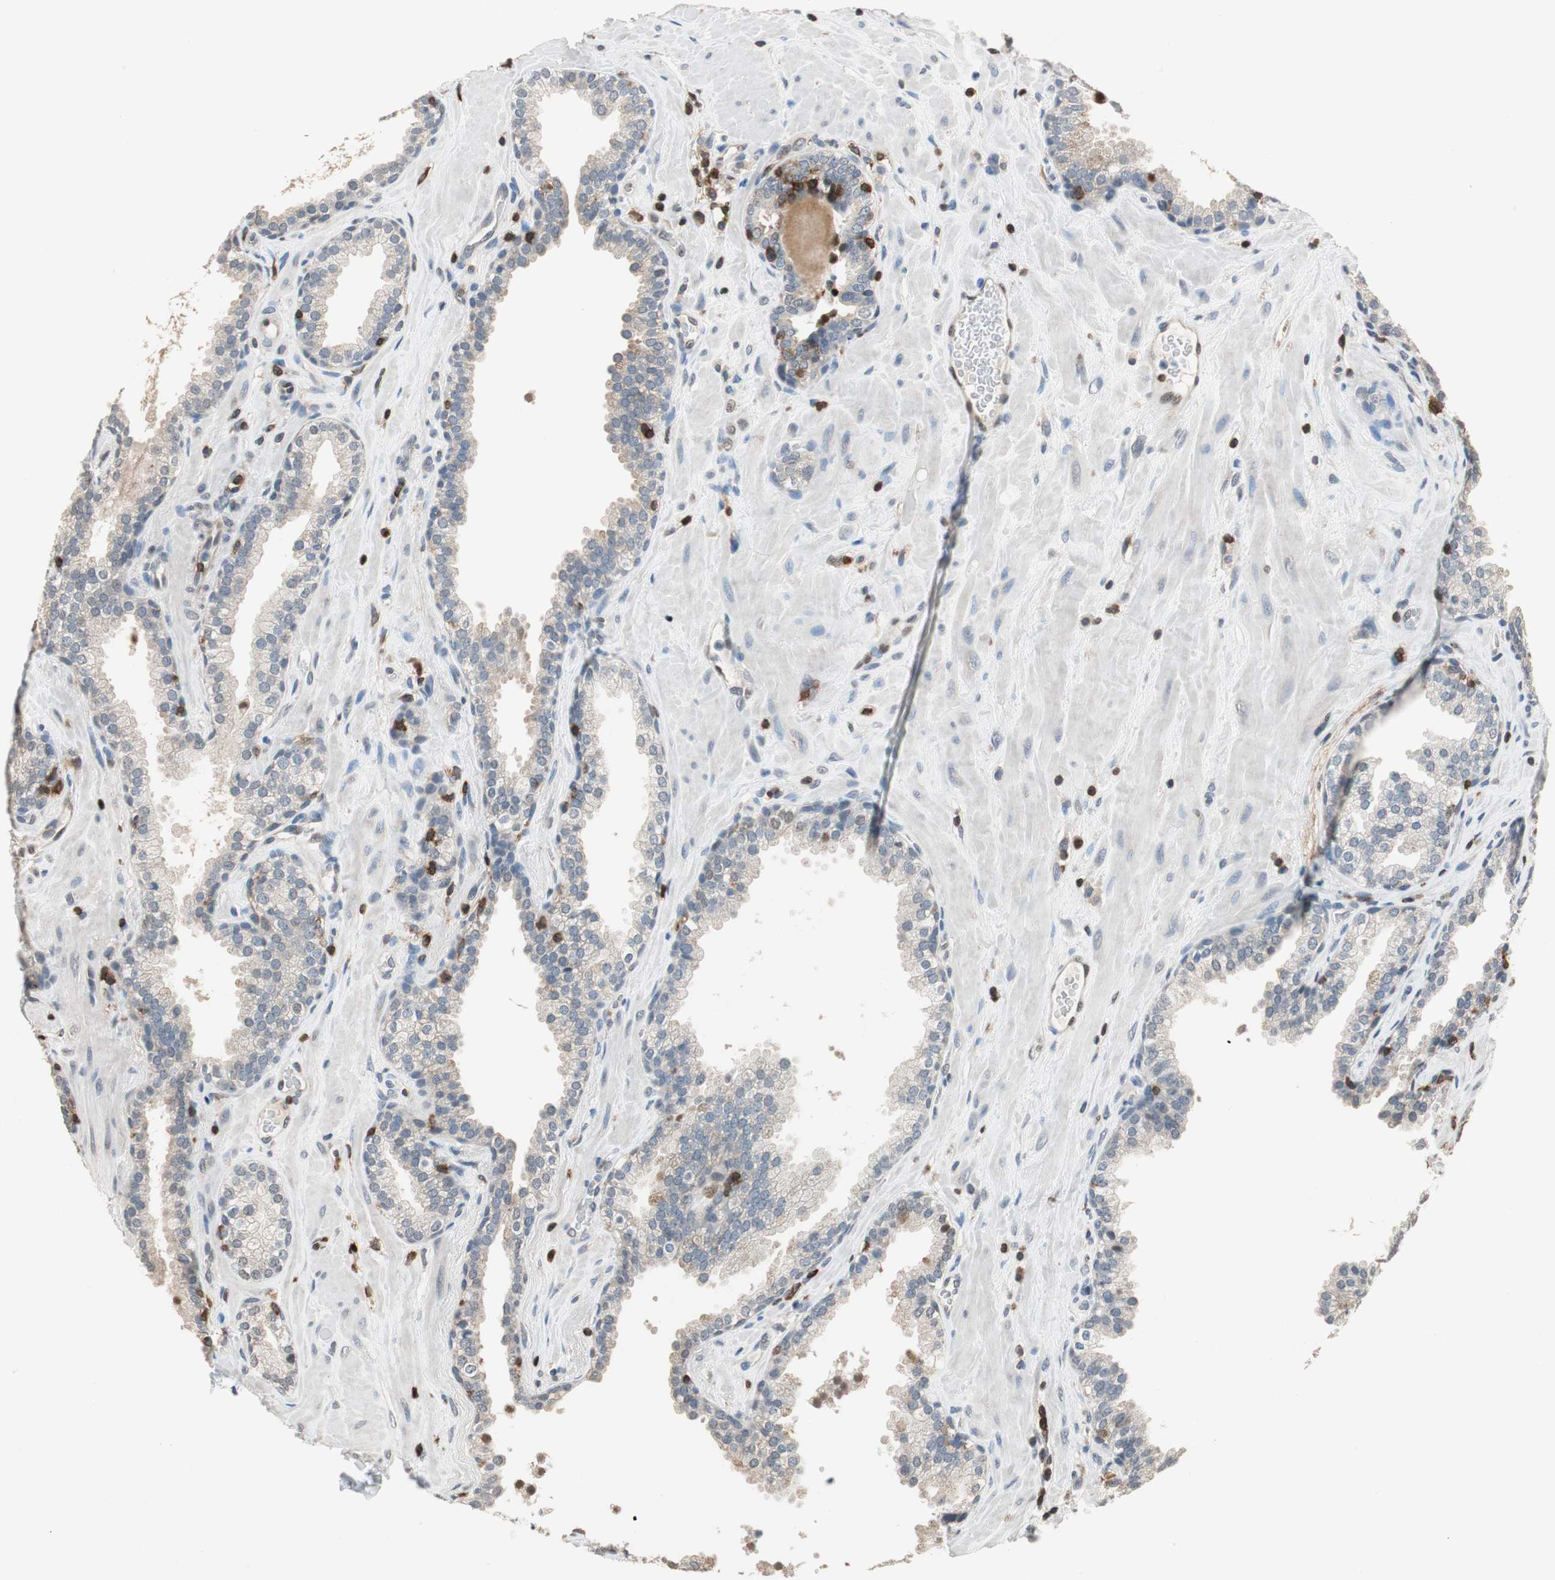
{"staining": {"intensity": "weak", "quantity": "<25%", "location": "cytoplasmic/membranous"}, "tissue": "prostate", "cell_type": "Glandular cells", "image_type": "normal", "snomed": [{"axis": "morphology", "description": "Normal tissue, NOS"}, {"axis": "topography", "description": "Prostate"}], "caption": "Image shows no significant protein staining in glandular cells of normal prostate. The staining was performed using DAB to visualize the protein expression in brown, while the nuclei were stained in blue with hematoxylin (Magnification: 20x).", "gene": "NFATC2", "patient": {"sex": "male", "age": 64}}